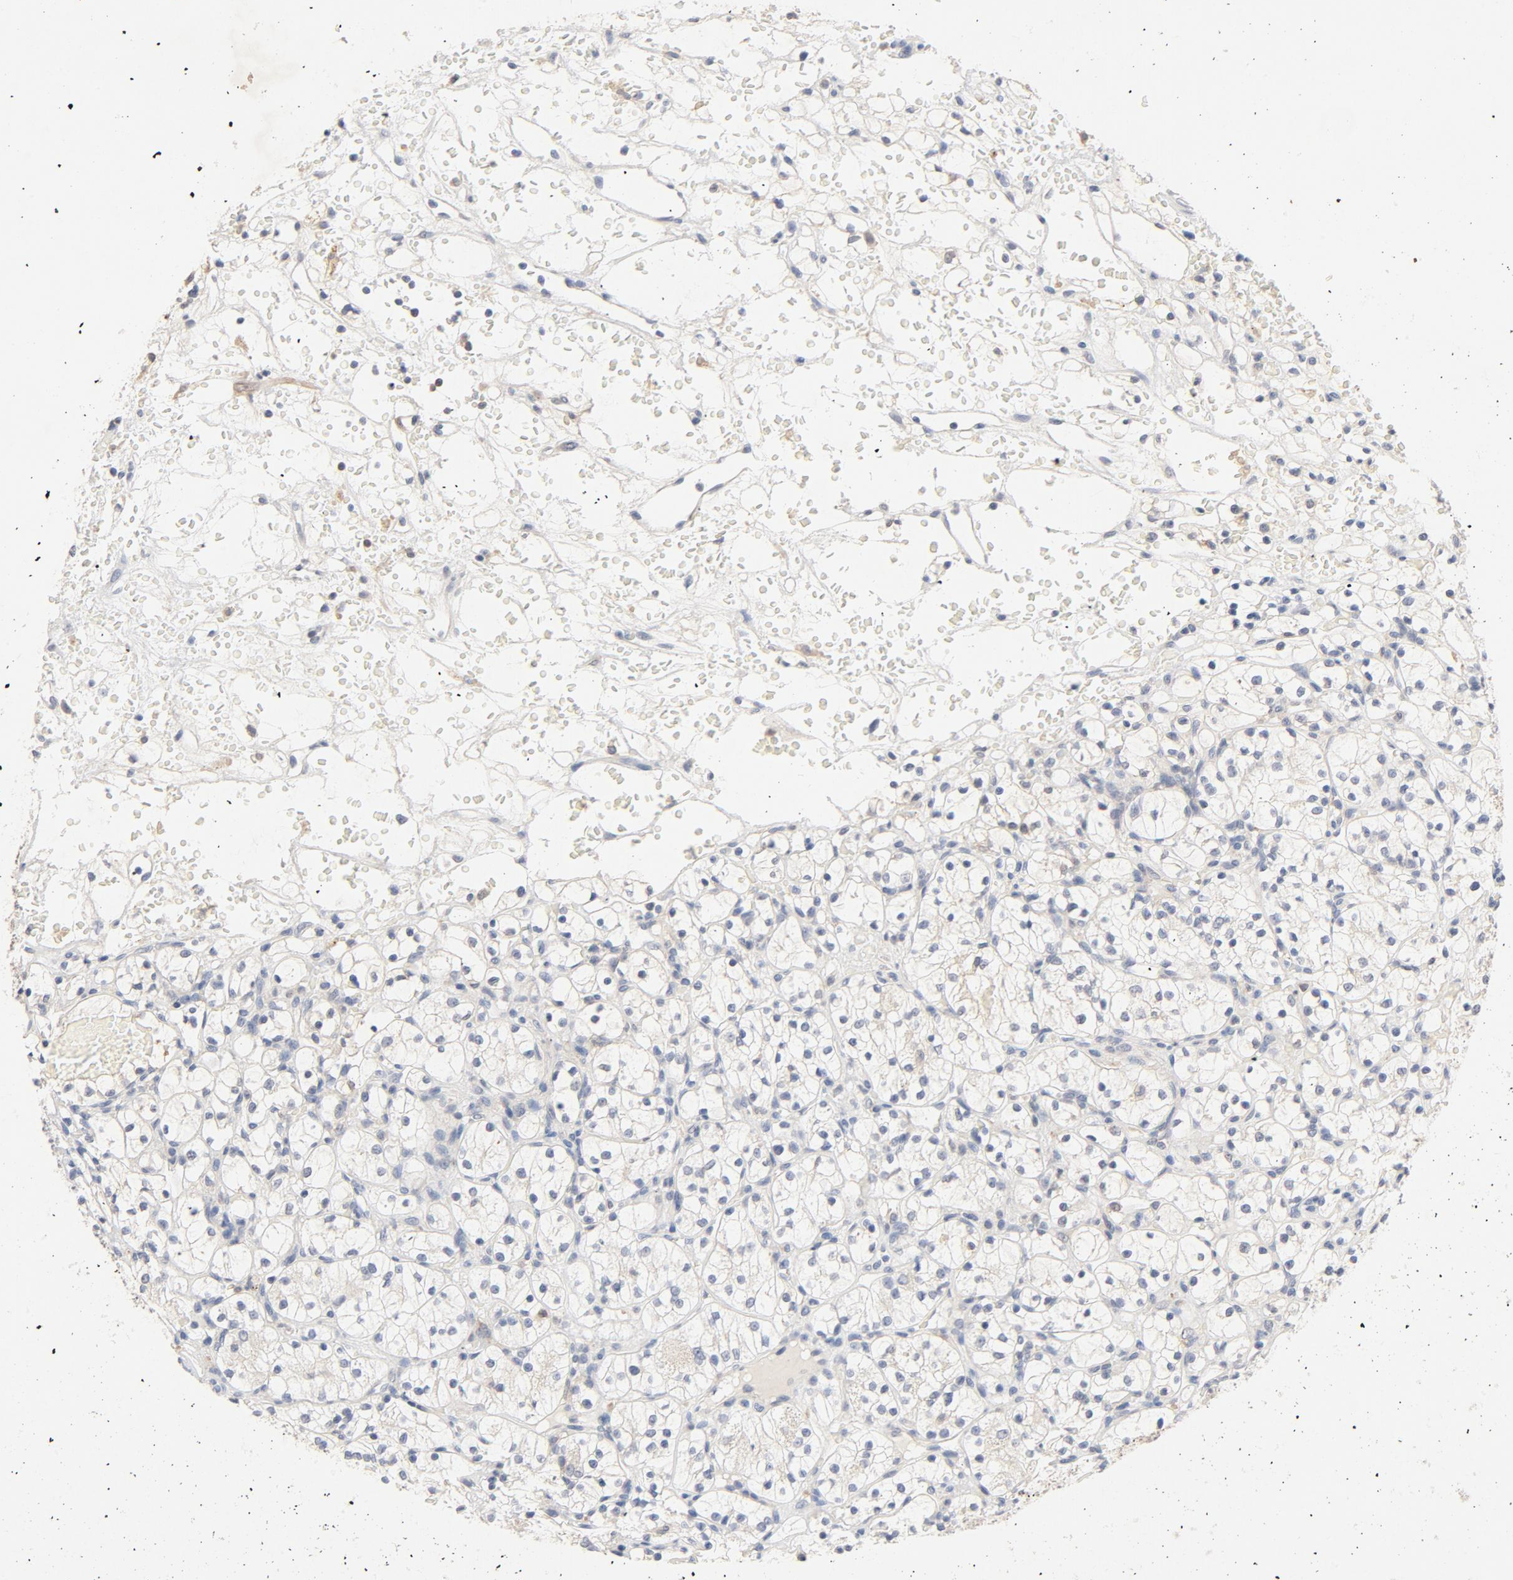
{"staining": {"intensity": "negative", "quantity": "none", "location": "none"}, "tissue": "renal cancer", "cell_type": "Tumor cells", "image_type": "cancer", "snomed": [{"axis": "morphology", "description": "Adenocarcinoma, NOS"}, {"axis": "topography", "description": "Kidney"}], "caption": "DAB immunohistochemical staining of renal cancer shows no significant expression in tumor cells.", "gene": "STAT1", "patient": {"sex": "female", "age": 60}}